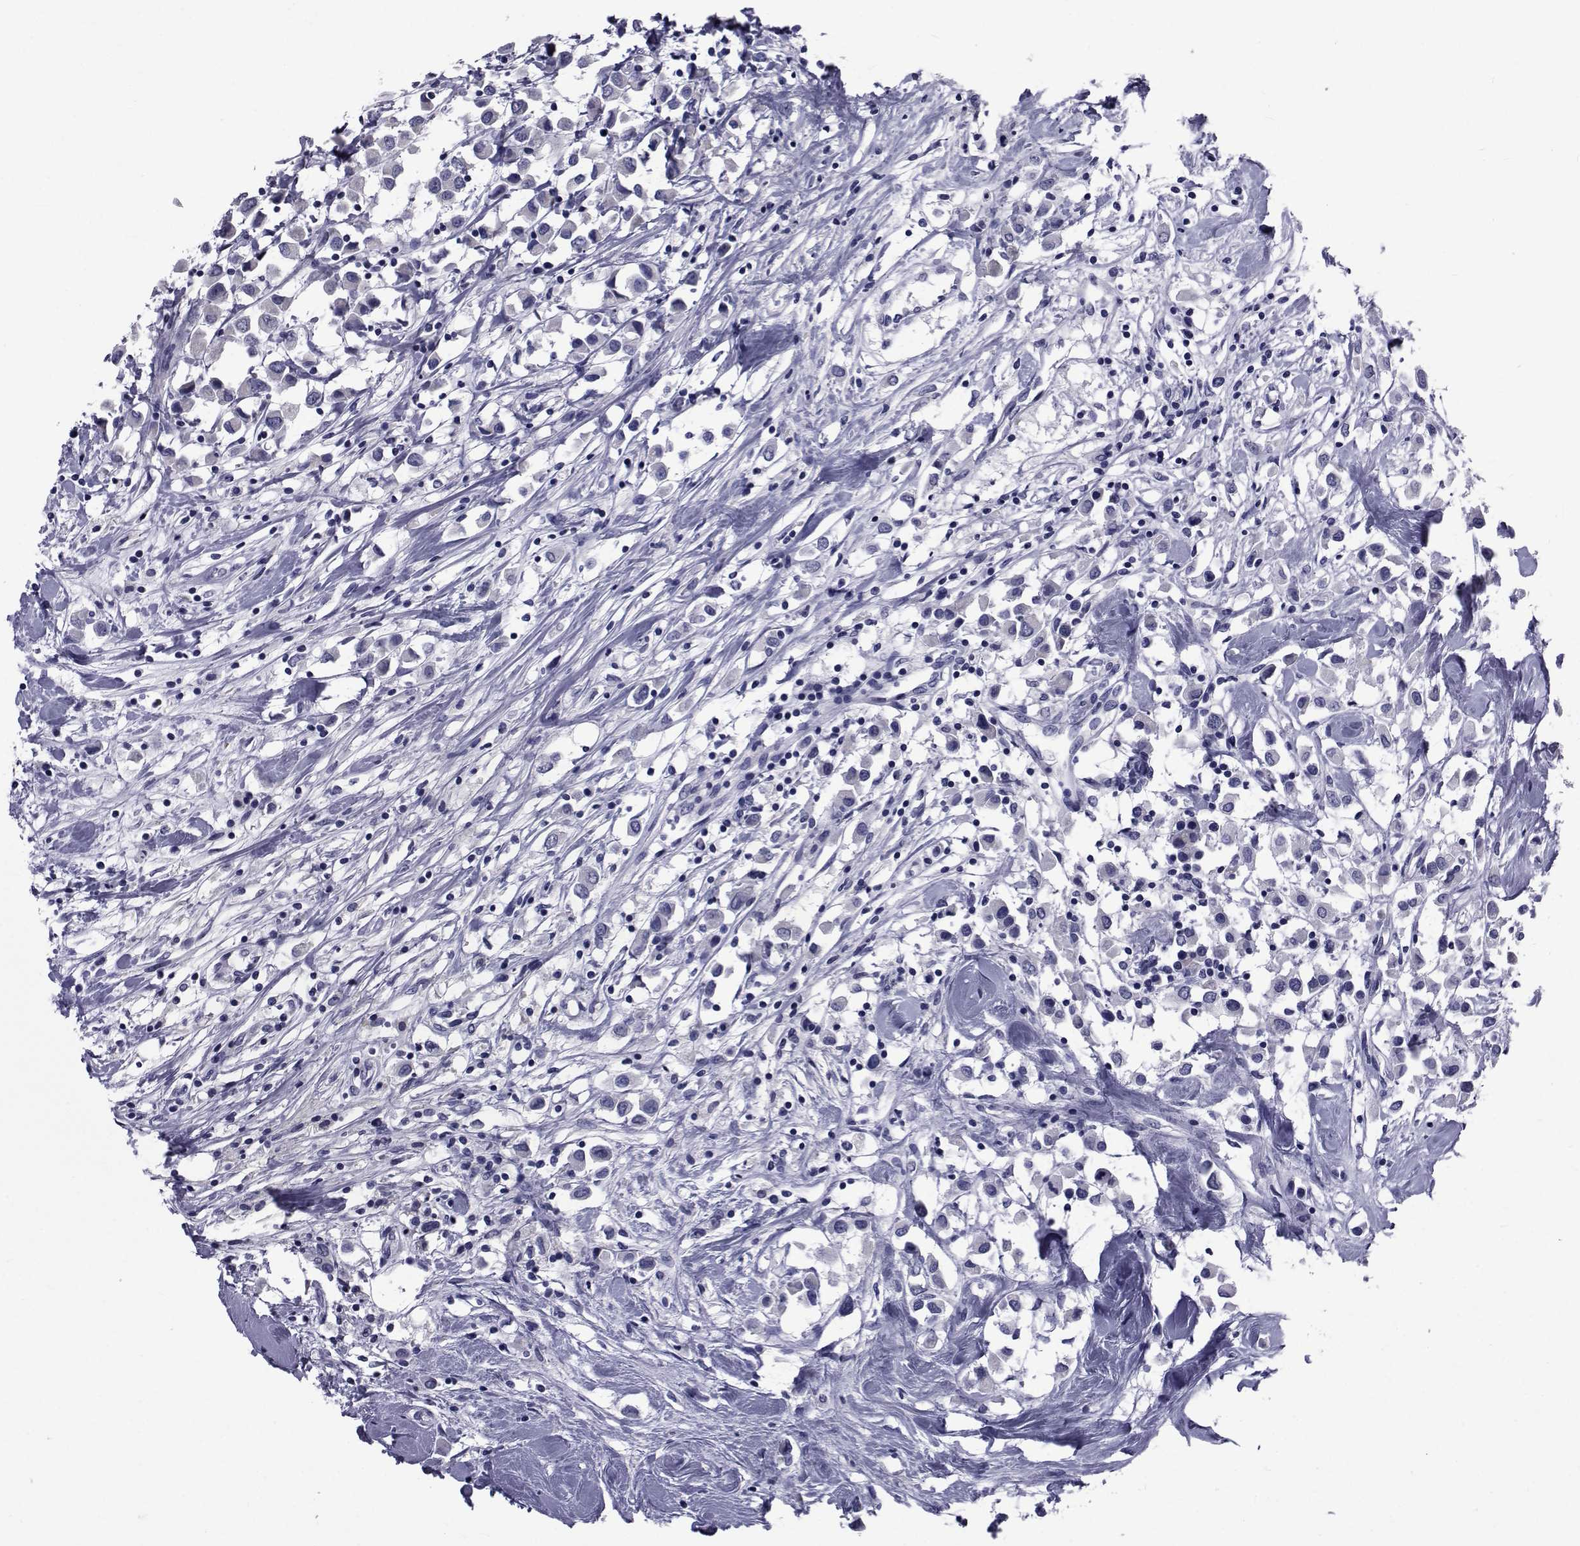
{"staining": {"intensity": "negative", "quantity": "none", "location": "none"}, "tissue": "breast cancer", "cell_type": "Tumor cells", "image_type": "cancer", "snomed": [{"axis": "morphology", "description": "Duct carcinoma"}, {"axis": "topography", "description": "Breast"}], "caption": "Tumor cells show no significant protein expression in breast cancer.", "gene": "GKAP1", "patient": {"sex": "female", "age": 61}}